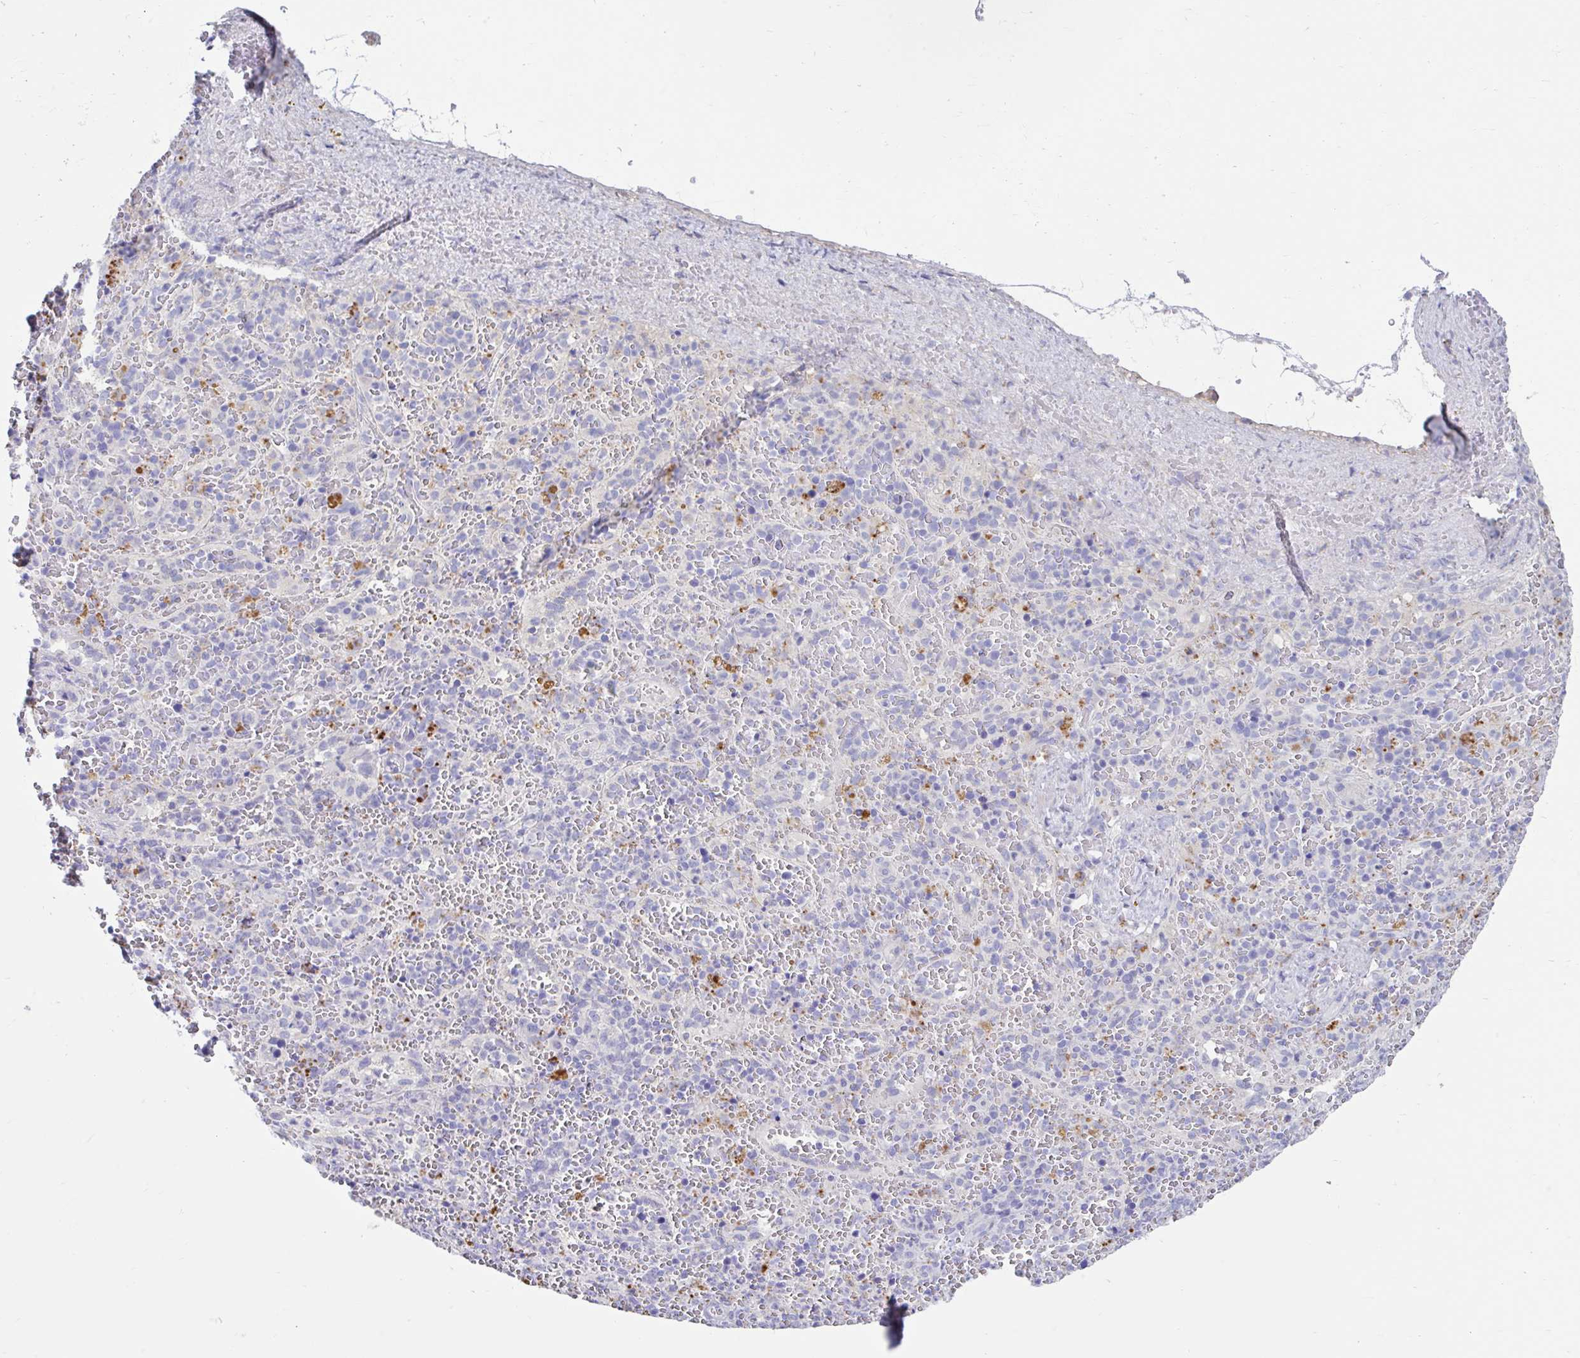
{"staining": {"intensity": "negative", "quantity": "none", "location": "none"}, "tissue": "spleen", "cell_type": "Cells in red pulp", "image_type": "normal", "snomed": [{"axis": "morphology", "description": "Normal tissue, NOS"}, {"axis": "topography", "description": "Spleen"}], "caption": "Image shows no significant protein staining in cells in red pulp of normal spleen.", "gene": "ZNF33A", "patient": {"sex": "female", "age": 50}}